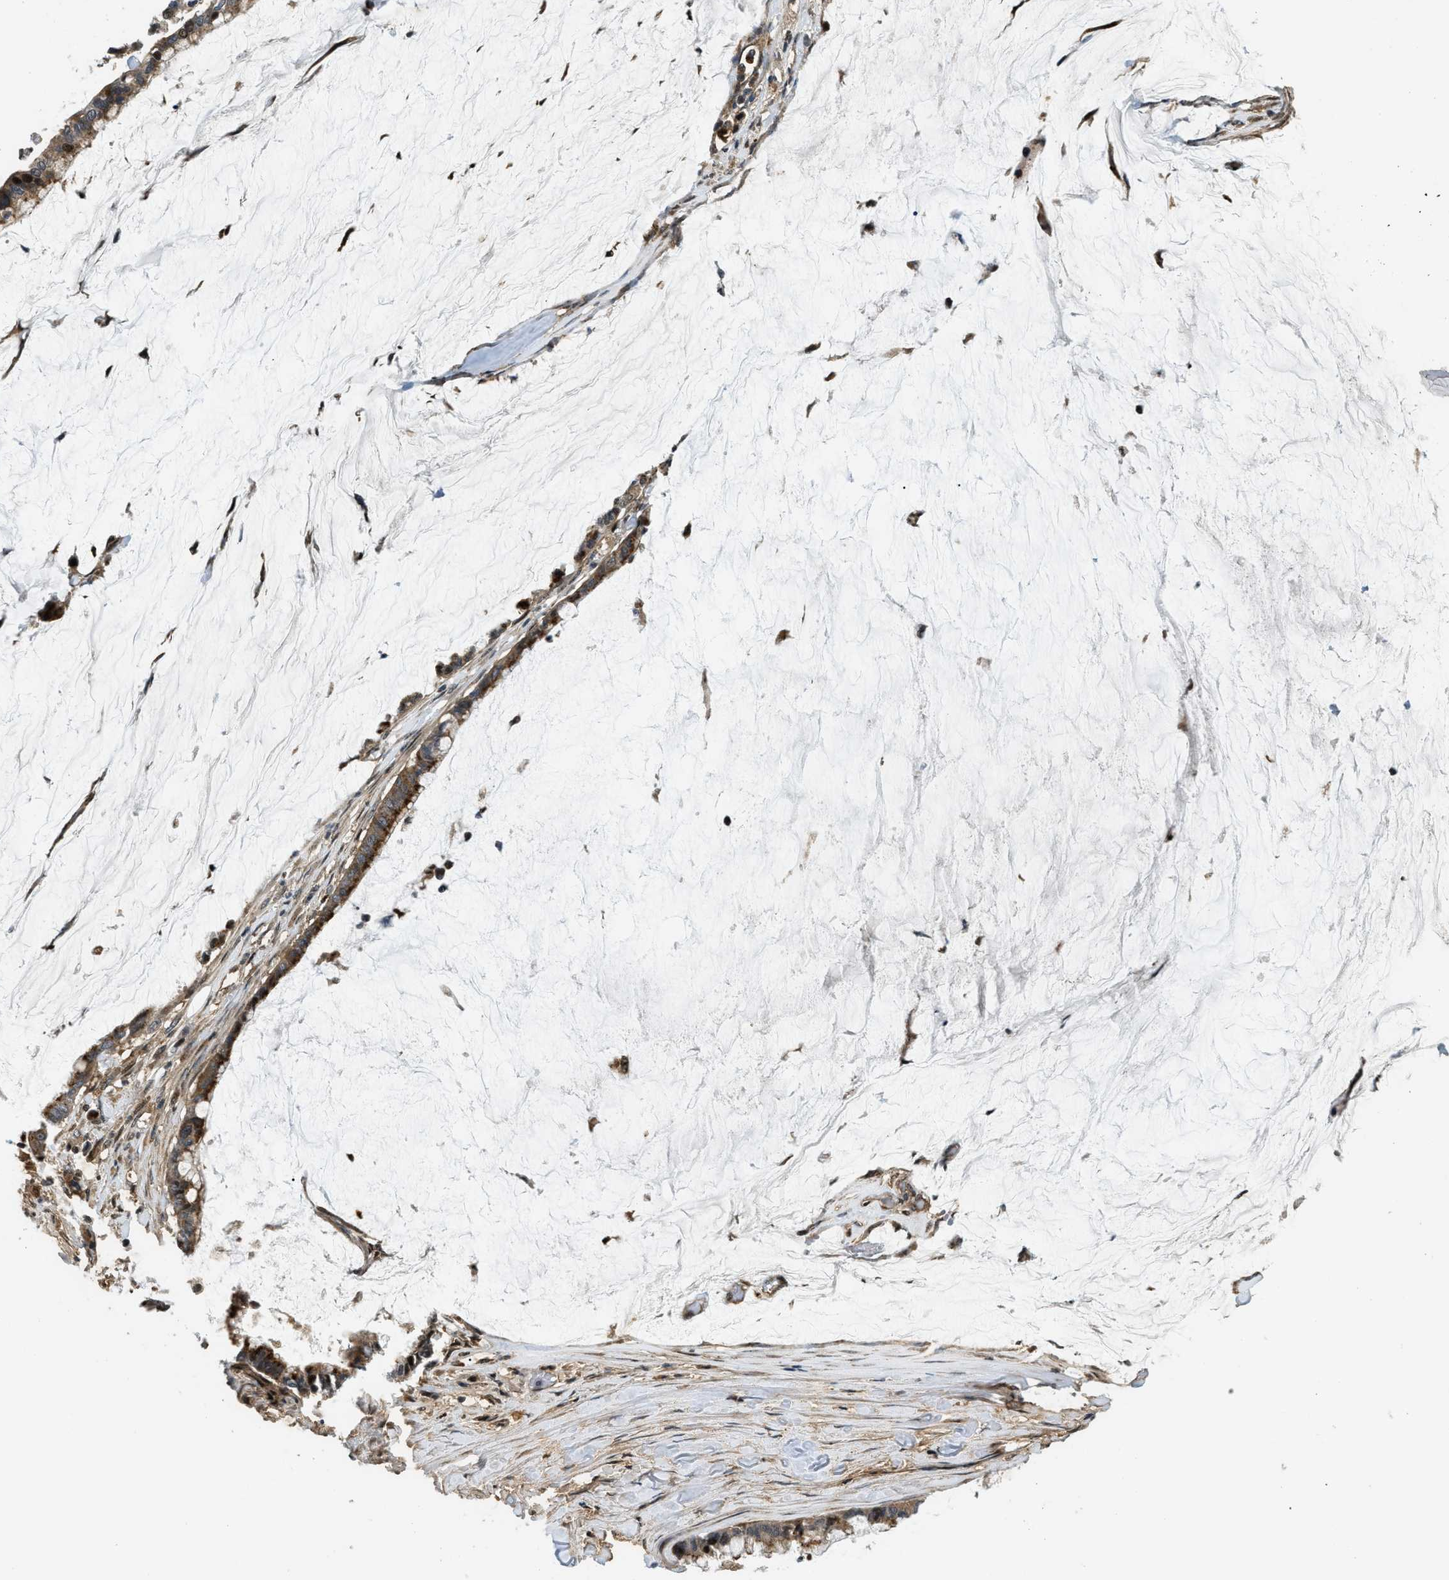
{"staining": {"intensity": "moderate", "quantity": ">75%", "location": "cytoplasmic/membranous"}, "tissue": "pancreatic cancer", "cell_type": "Tumor cells", "image_type": "cancer", "snomed": [{"axis": "morphology", "description": "Adenocarcinoma, NOS"}, {"axis": "topography", "description": "Pancreas"}], "caption": "A histopathology image of human pancreatic cancer (adenocarcinoma) stained for a protein shows moderate cytoplasmic/membranous brown staining in tumor cells. The protein of interest is stained brown, and the nuclei are stained in blue (DAB IHC with brightfield microscopy, high magnification).", "gene": "LTA4H", "patient": {"sex": "male", "age": 41}}